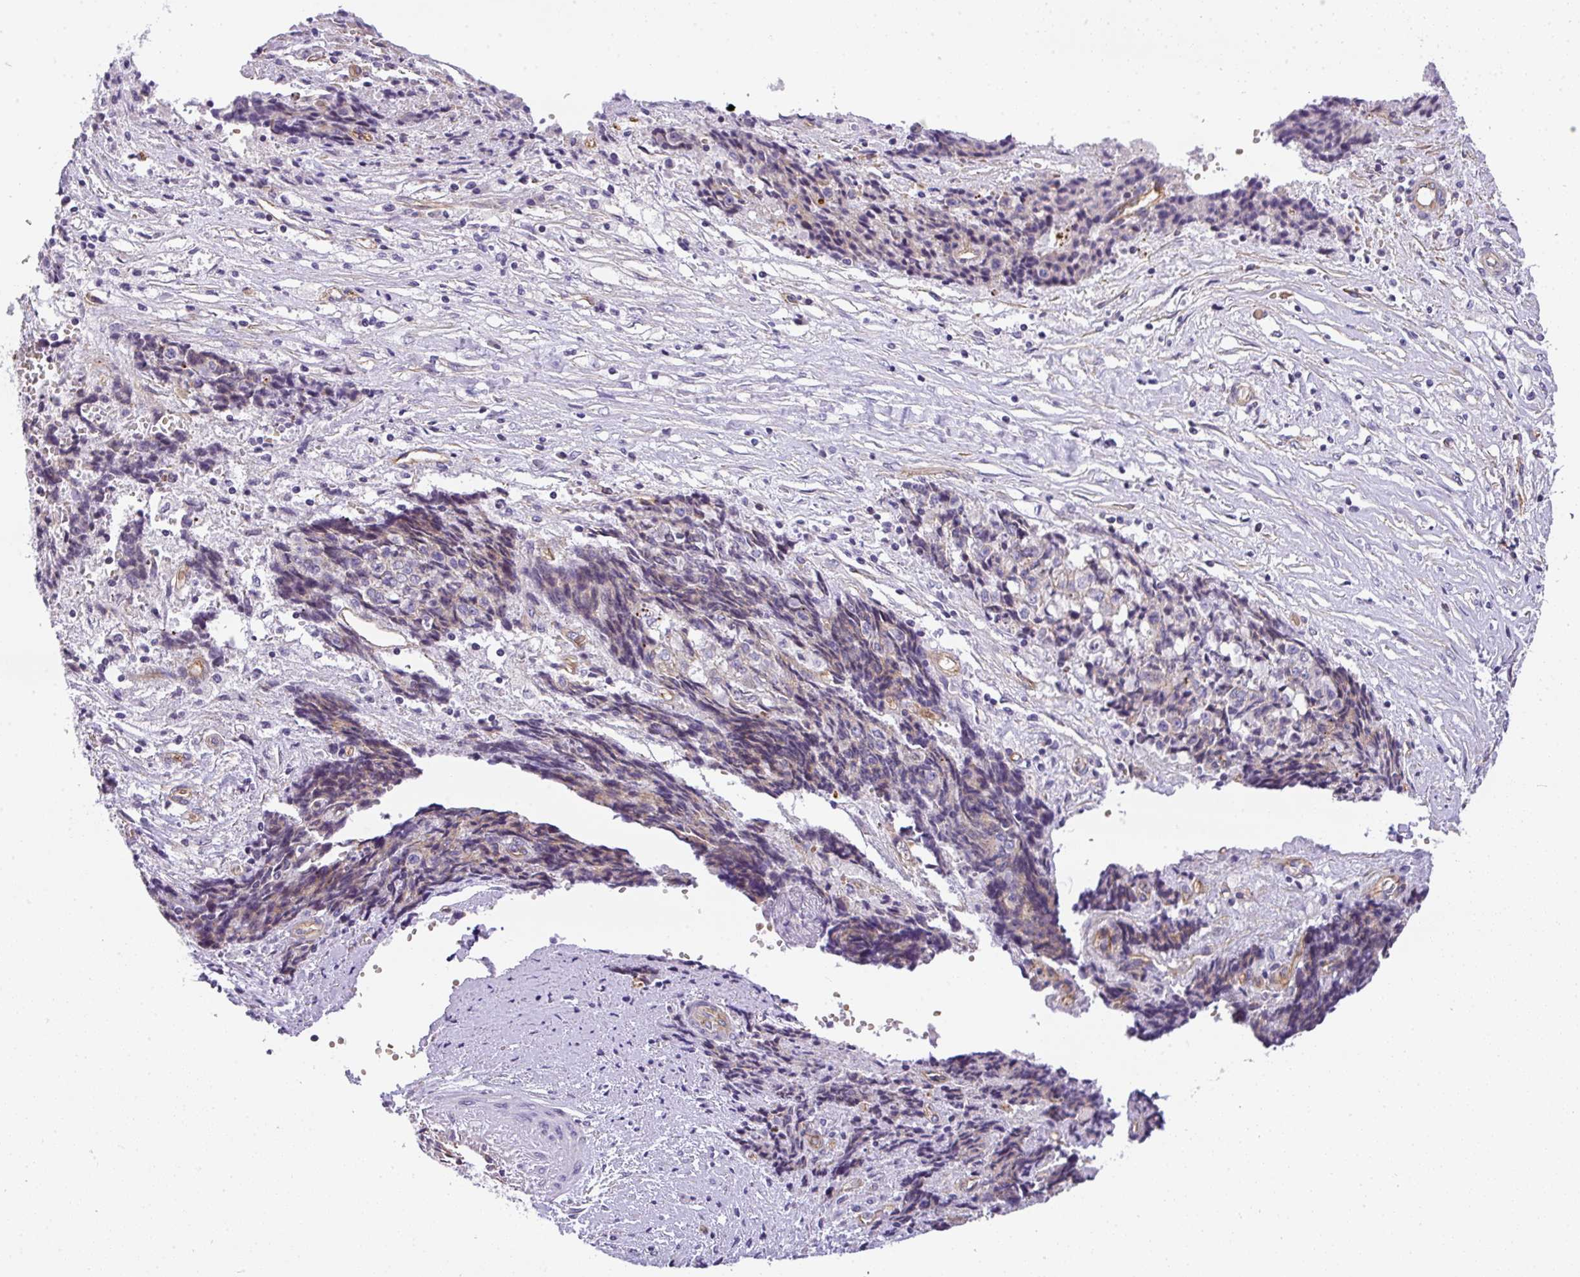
{"staining": {"intensity": "negative", "quantity": "none", "location": "none"}, "tissue": "ovarian cancer", "cell_type": "Tumor cells", "image_type": "cancer", "snomed": [{"axis": "morphology", "description": "Carcinoma, endometroid"}, {"axis": "topography", "description": "Ovary"}], "caption": "Immunohistochemistry (IHC) micrograph of neoplastic tissue: ovarian endometroid carcinoma stained with DAB exhibits no significant protein staining in tumor cells.", "gene": "OR11H4", "patient": {"sex": "female", "age": 42}}